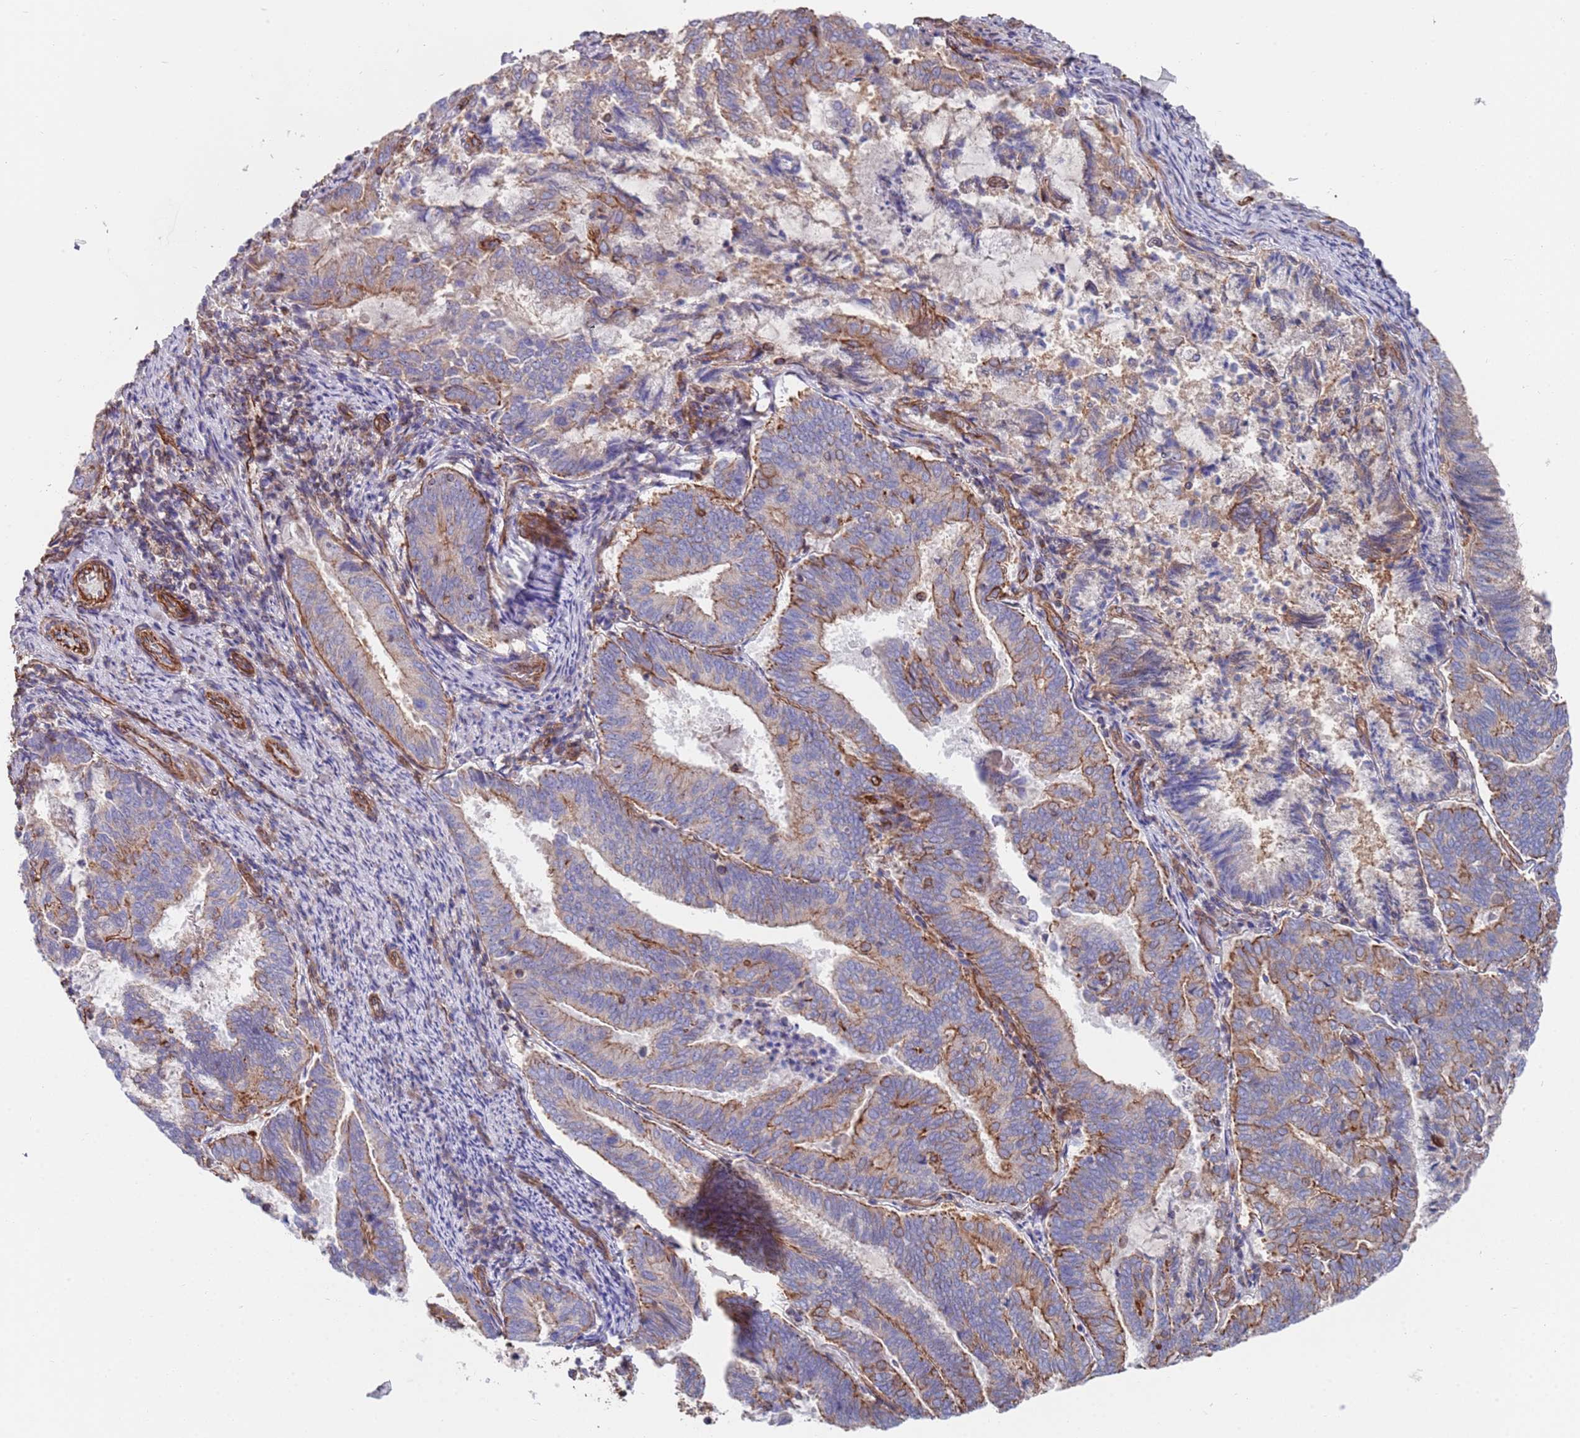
{"staining": {"intensity": "moderate", "quantity": "<25%", "location": "cytoplasmic/membranous"}, "tissue": "endometrial cancer", "cell_type": "Tumor cells", "image_type": "cancer", "snomed": [{"axis": "morphology", "description": "Adenocarcinoma, NOS"}, {"axis": "topography", "description": "Endometrium"}], "caption": "This is a micrograph of IHC staining of endometrial cancer, which shows moderate staining in the cytoplasmic/membranous of tumor cells.", "gene": "JAKMIP2", "patient": {"sex": "female", "age": 80}}